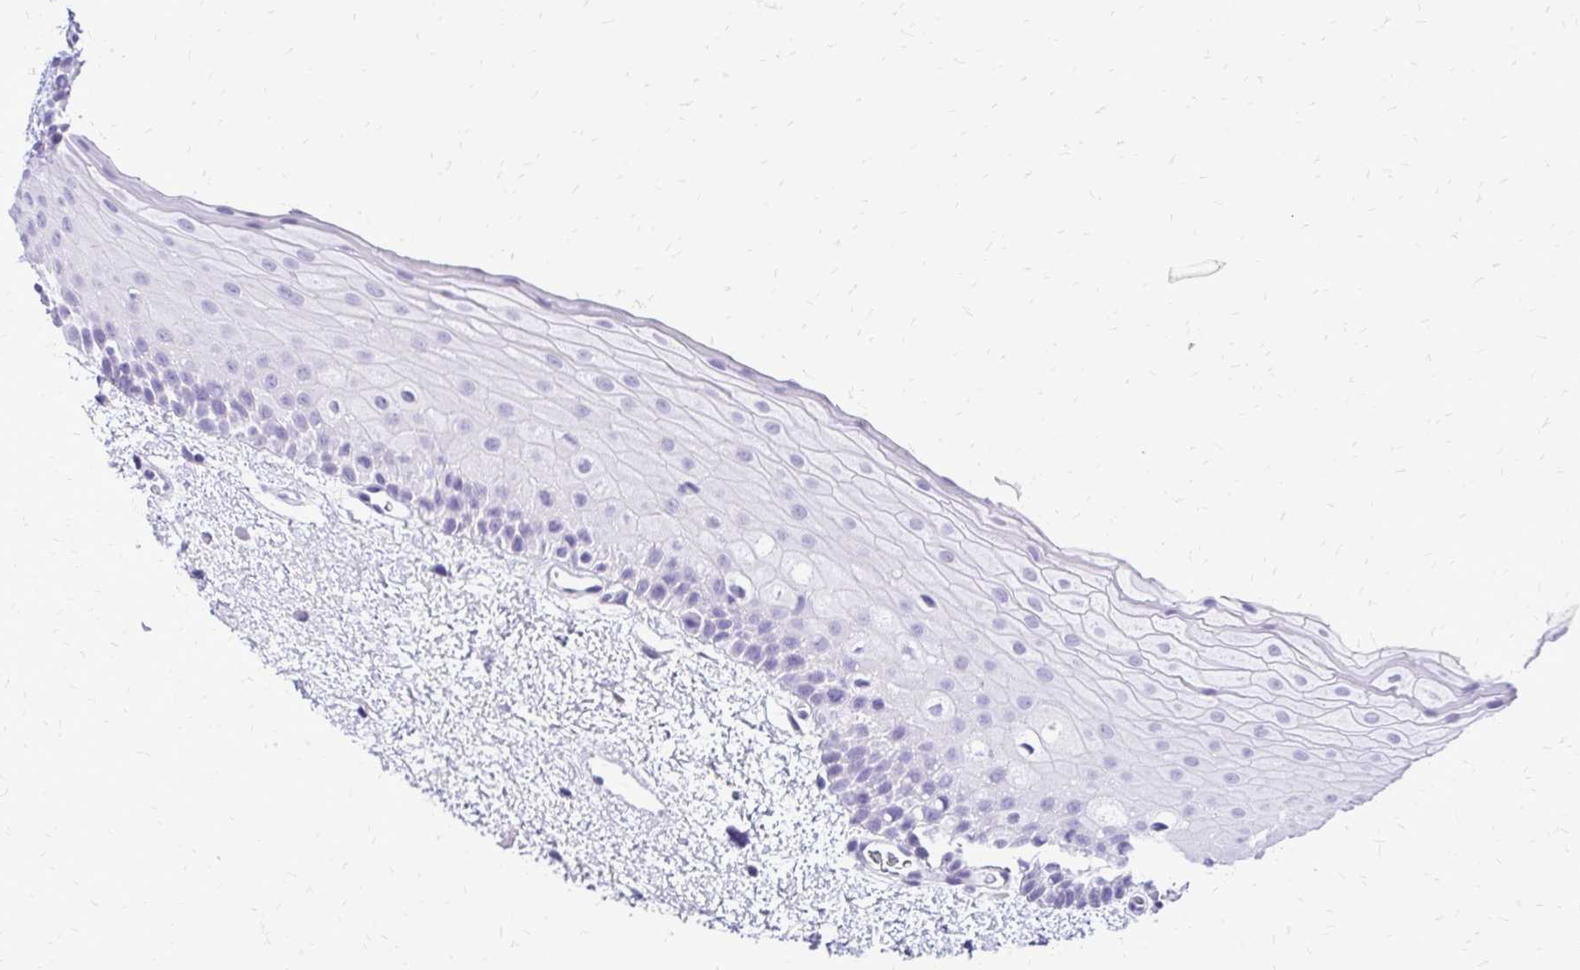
{"staining": {"intensity": "negative", "quantity": "none", "location": "none"}, "tissue": "oral mucosa", "cell_type": "Squamous epithelial cells", "image_type": "normal", "snomed": [{"axis": "morphology", "description": "Normal tissue, NOS"}, {"axis": "topography", "description": "Oral tissue"}], "caption": "Photomicrograph shows no protein expression in squamous epithelial cells of benign oral mucosa. (Immunohistochemistry (ihc), brightfield microscopy, high magnification).", "gene": "SLC32A1", "patient": {"sex": "female", "age": 82}}